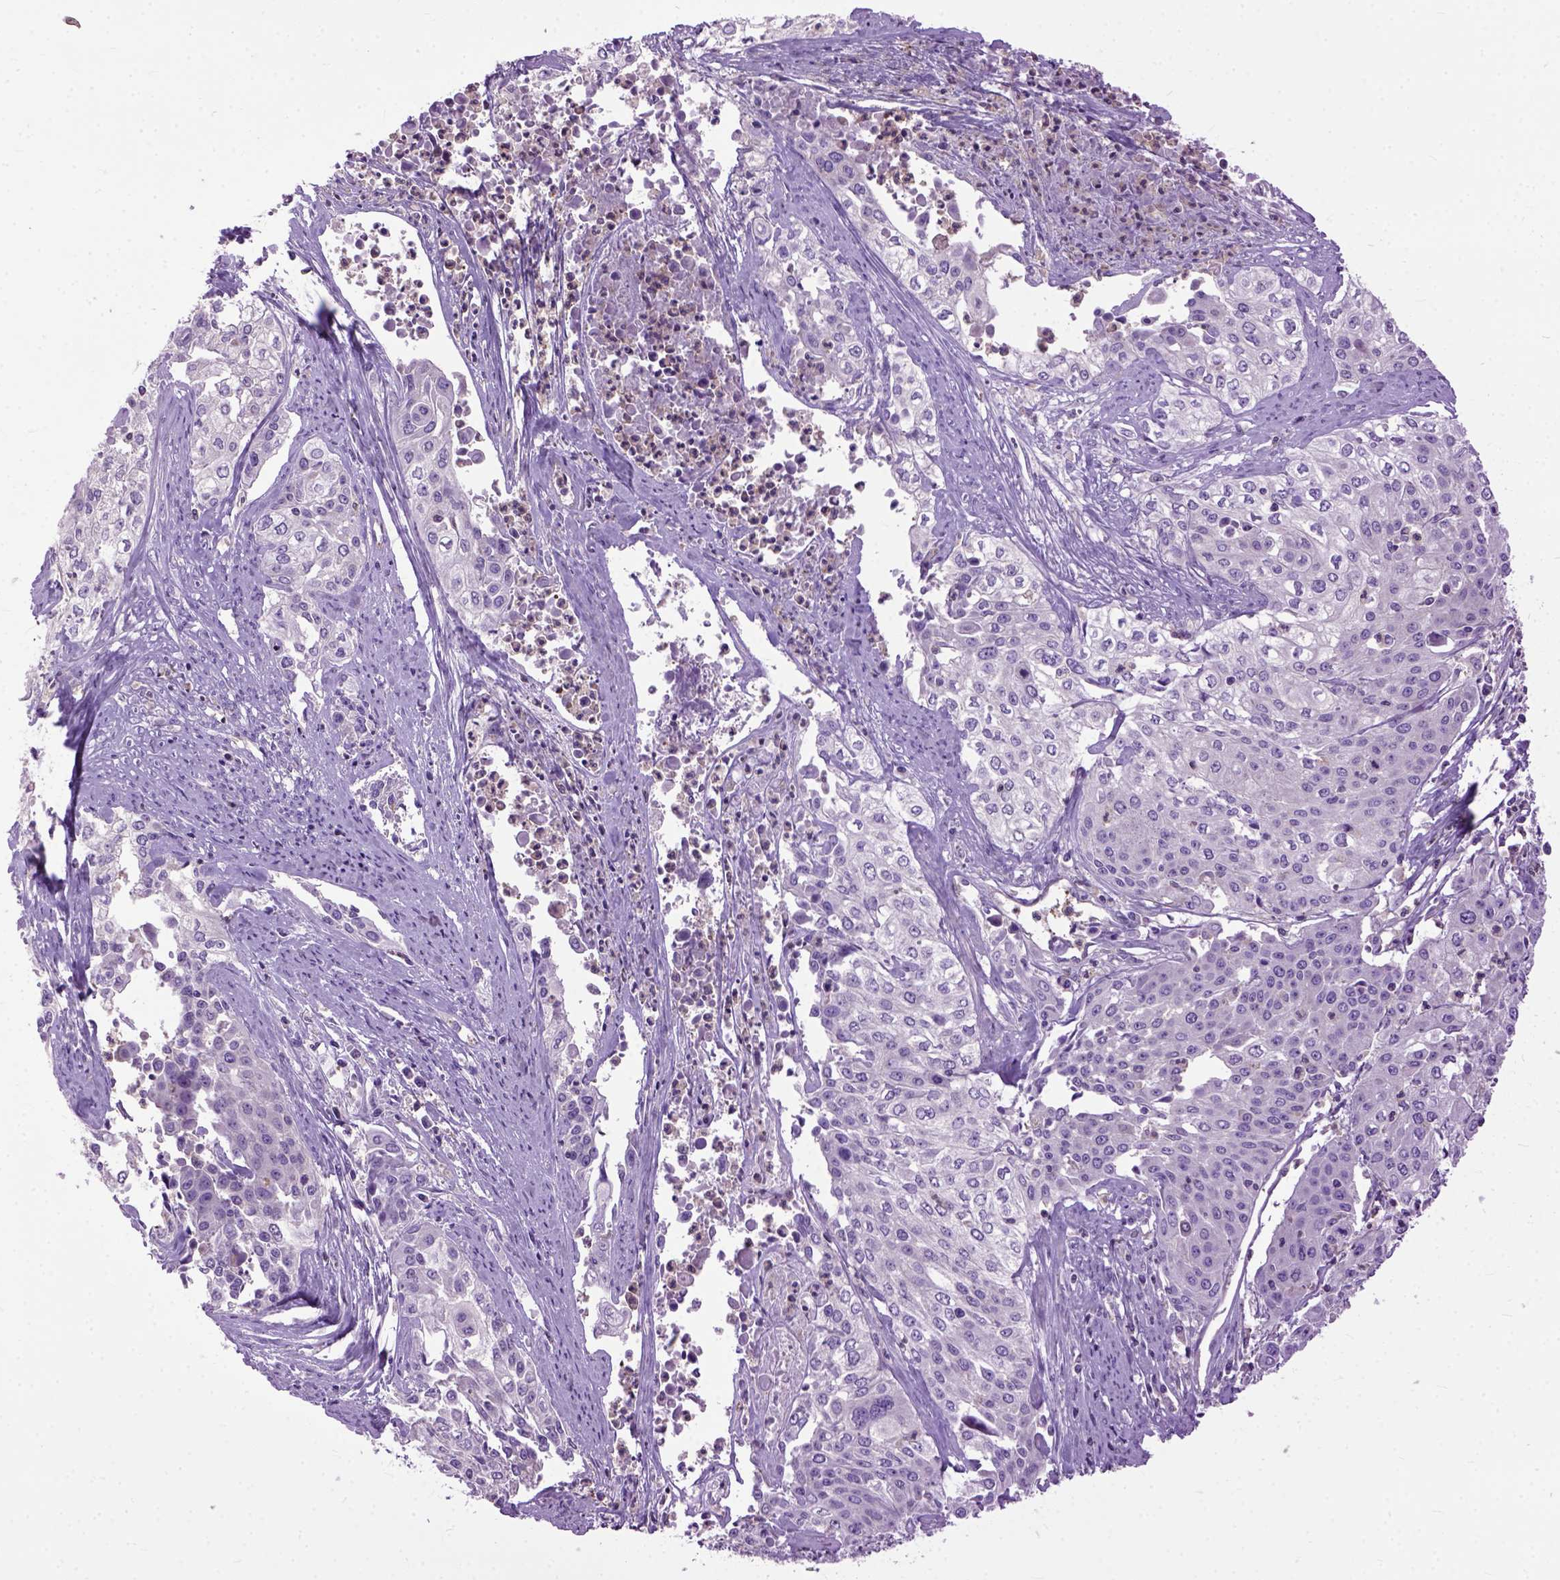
{"staining": {"intensity": "negative", "quantity": "none", "location": "none"}, "tissue": "cervical cancer", "cell_type": "Tumor cells", "image_type": "cancer", "snomed": [{"axis": "morphology", "description": "Squamous cell carcinoma, NOS"}, {"axis": "topography", "description": "Cervix"}], "caption": "Human cervical squamous cell carcinoma stained for a protein using IHC demonstrates no positivity in tumor cells.", "gene": "NAMPT", "patient": {"sex": "female", "age": 39}}